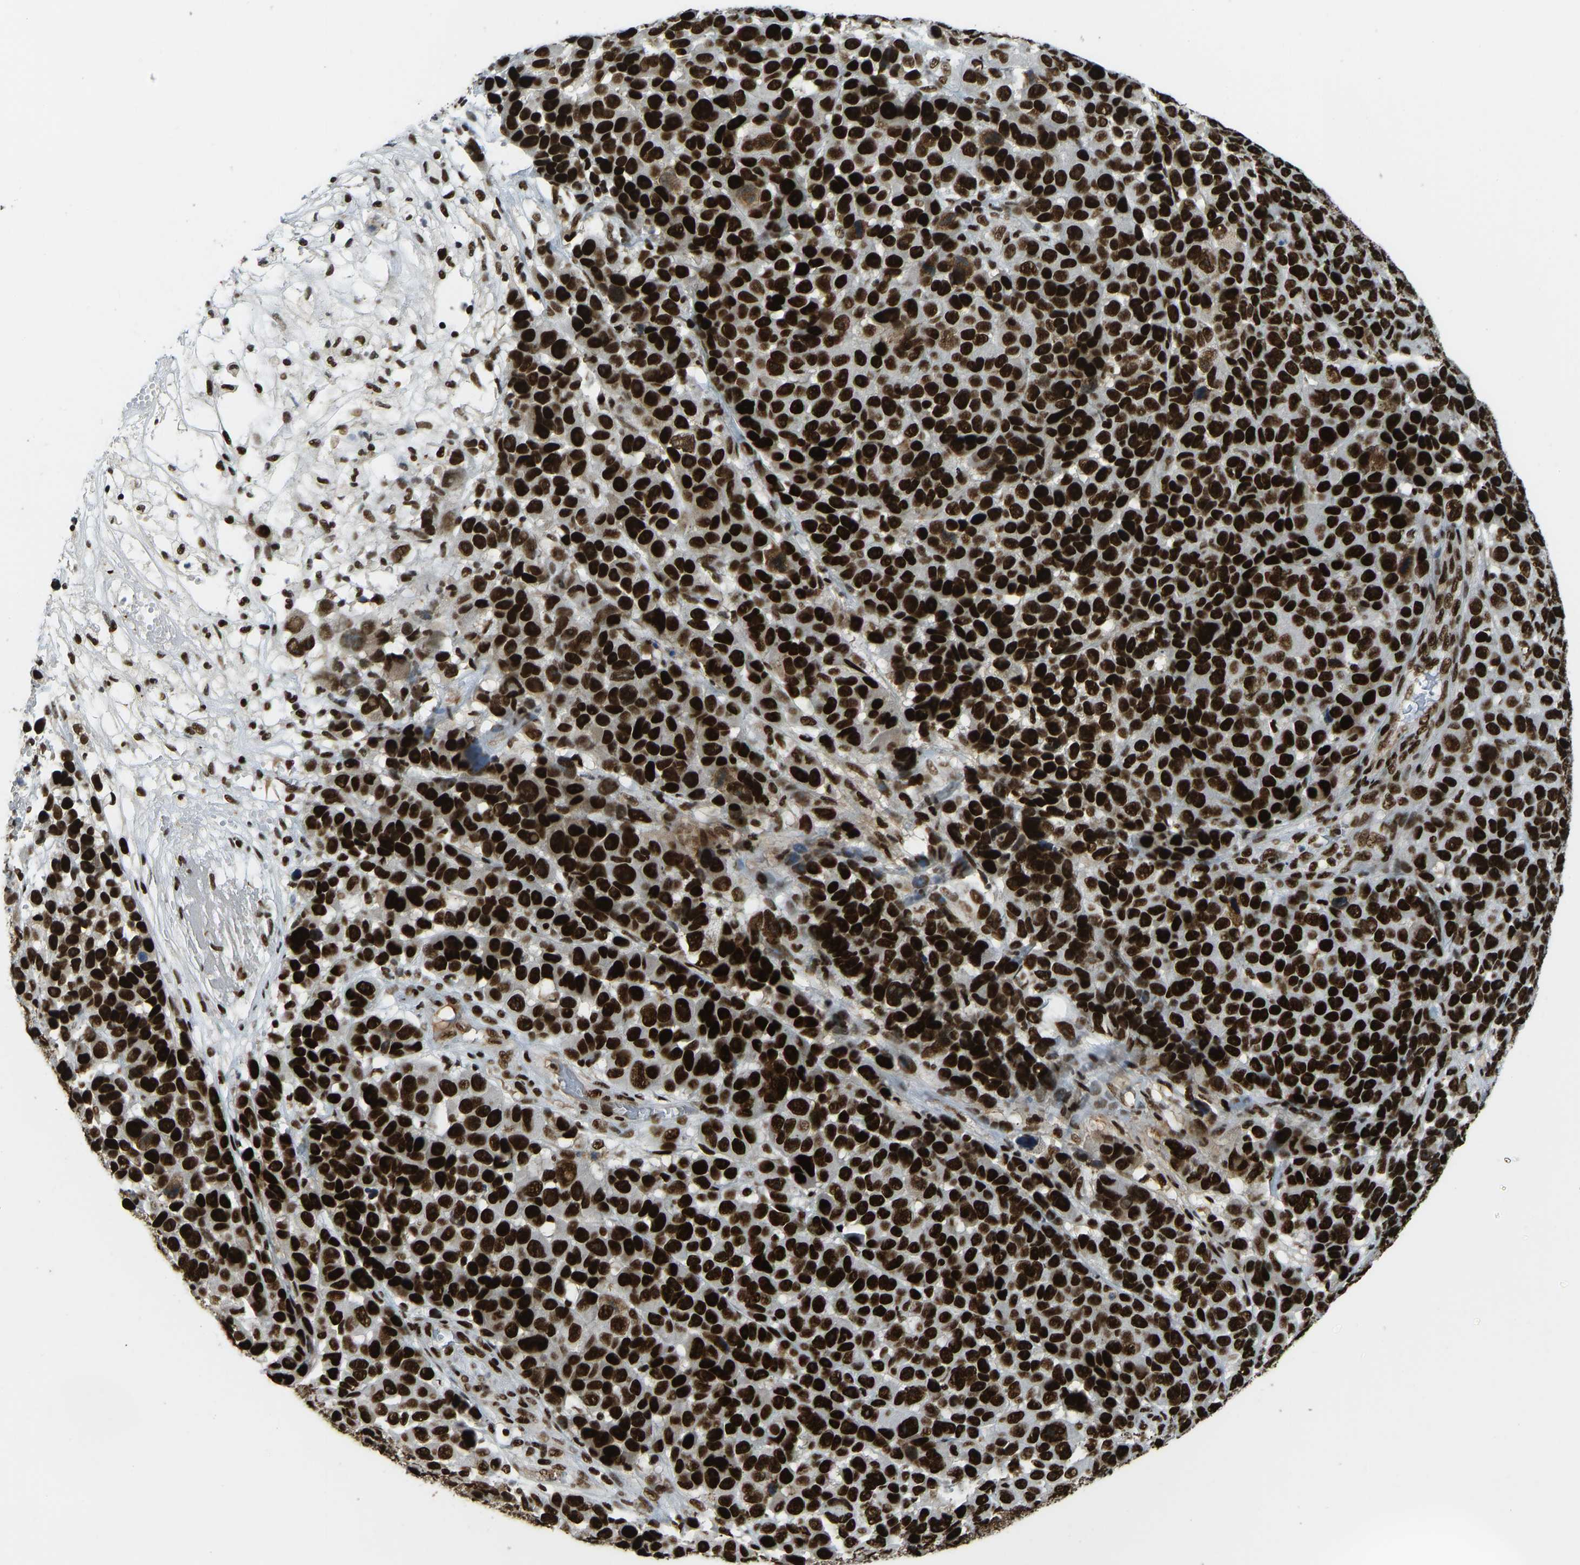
{"staining": {"intensity": "strong", "quantity": ">75%", "location": "nuclear"}, "tissue": "melanoma", "cell_type": "Tumor cells", "image_type": "cancer", "snomed": [{"axis": "morphology", "description": "Malignant melanoma, NOS"}, {"axis": "topography", "description": "Skin"}], "caption": "High-magnification brightfield microscopy of melanoma stained with DAB (brown) and counterstained with hematoxylin (blue). tumor cells exhibit strong nuclear expression is seen in about>75% of cells.", "gene": "FOXK1", "patient": {"sex": "male", "age": 53}}